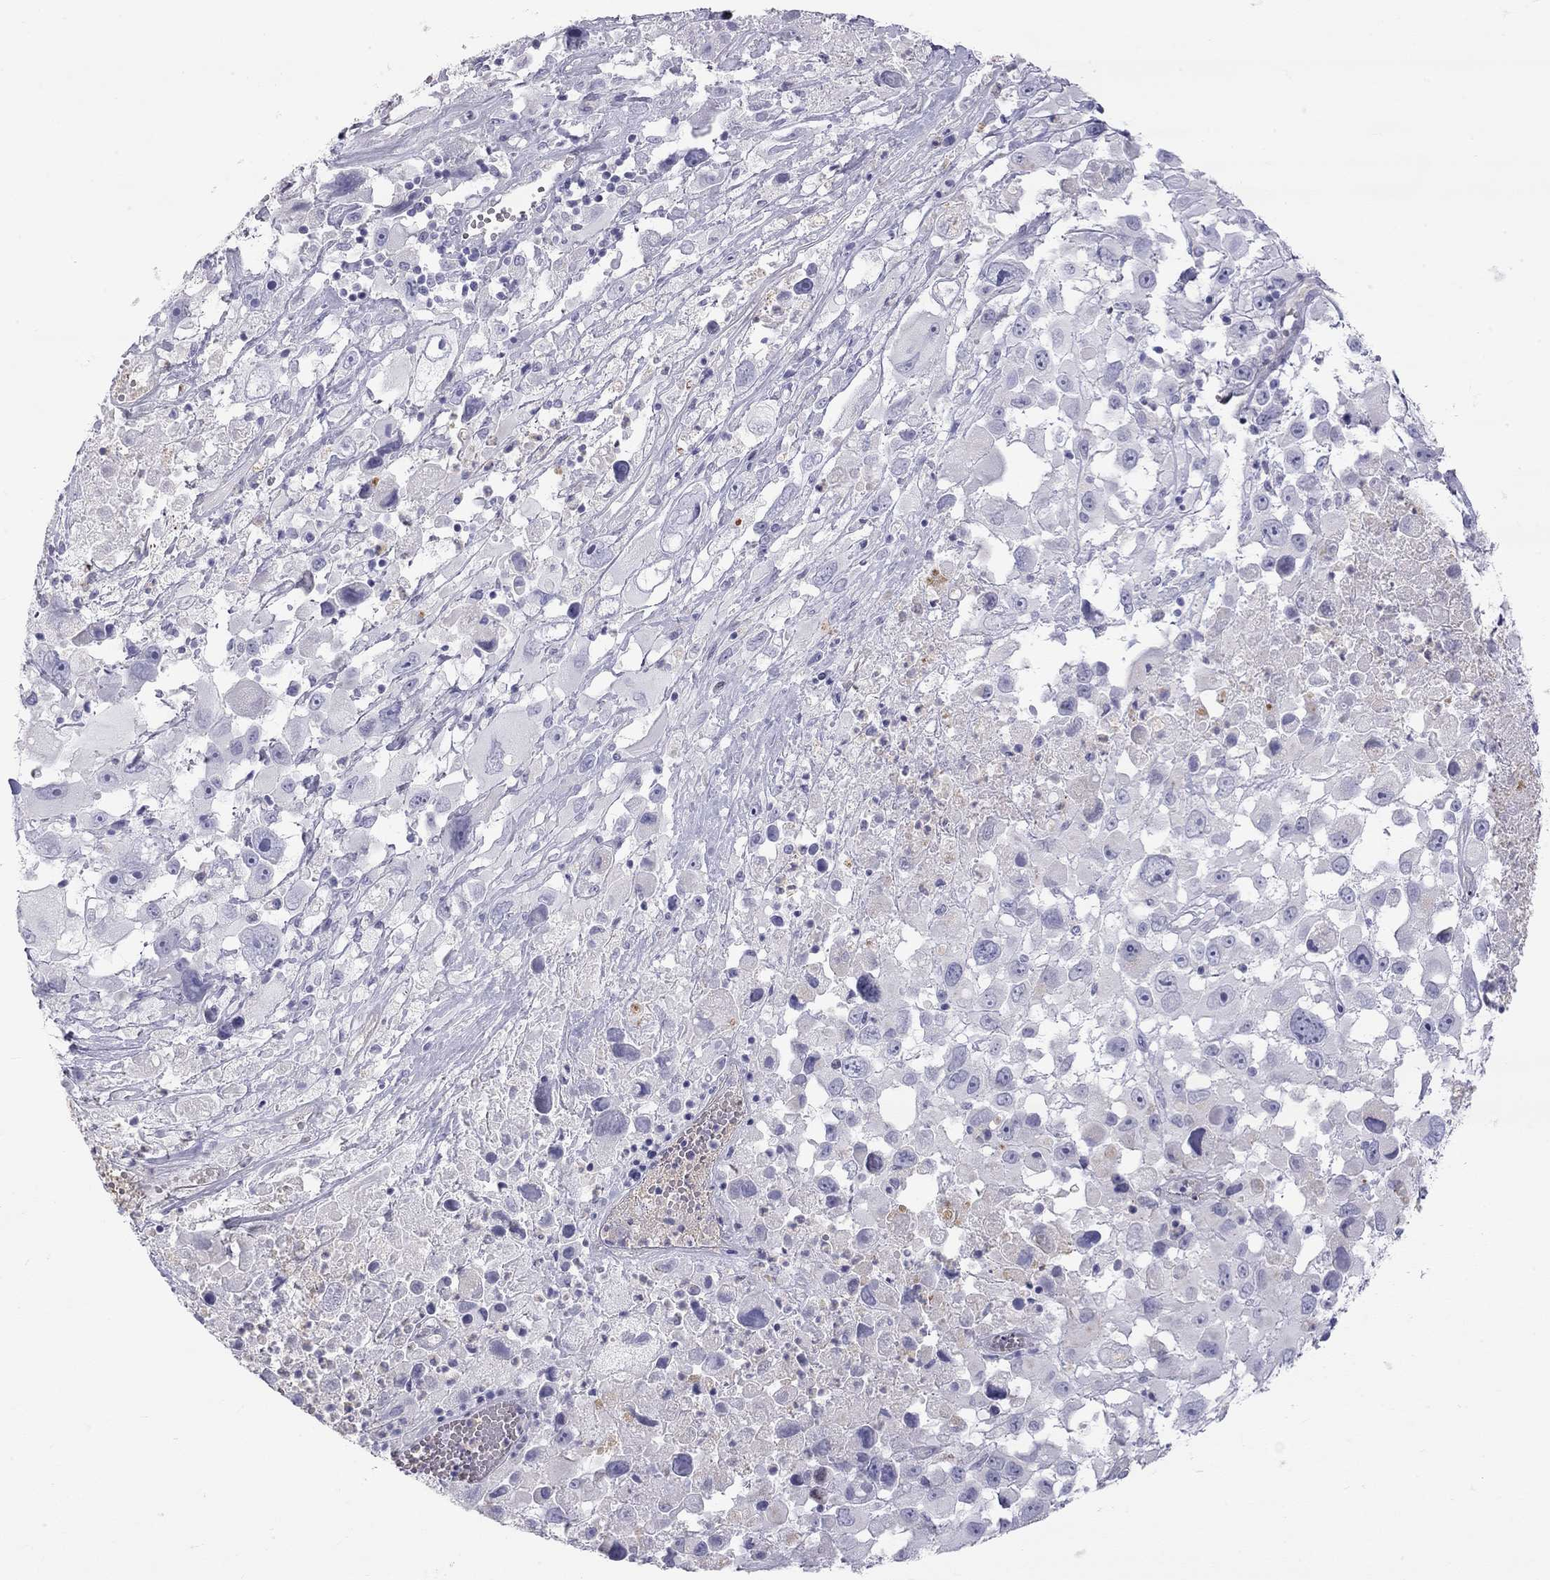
{"staining": {"intensity": "negative", "quantity": "none", "location": "none"}, "tissue": "melanoma", "cell_type": "Tumor cells", "image_type": "cancer", "snomed": [{"axis": "morphology", "description": "Malignant melanoma, Metastatic site"}, {"axis": "topography", "description": "Soft tissue"}], "caption": "This is an immunohistochemistry micrograph of human melanoma. There is no positivity in tumor cells.", "gene": "TDRD6", "patient": {"sex": "male", "age": 50}}